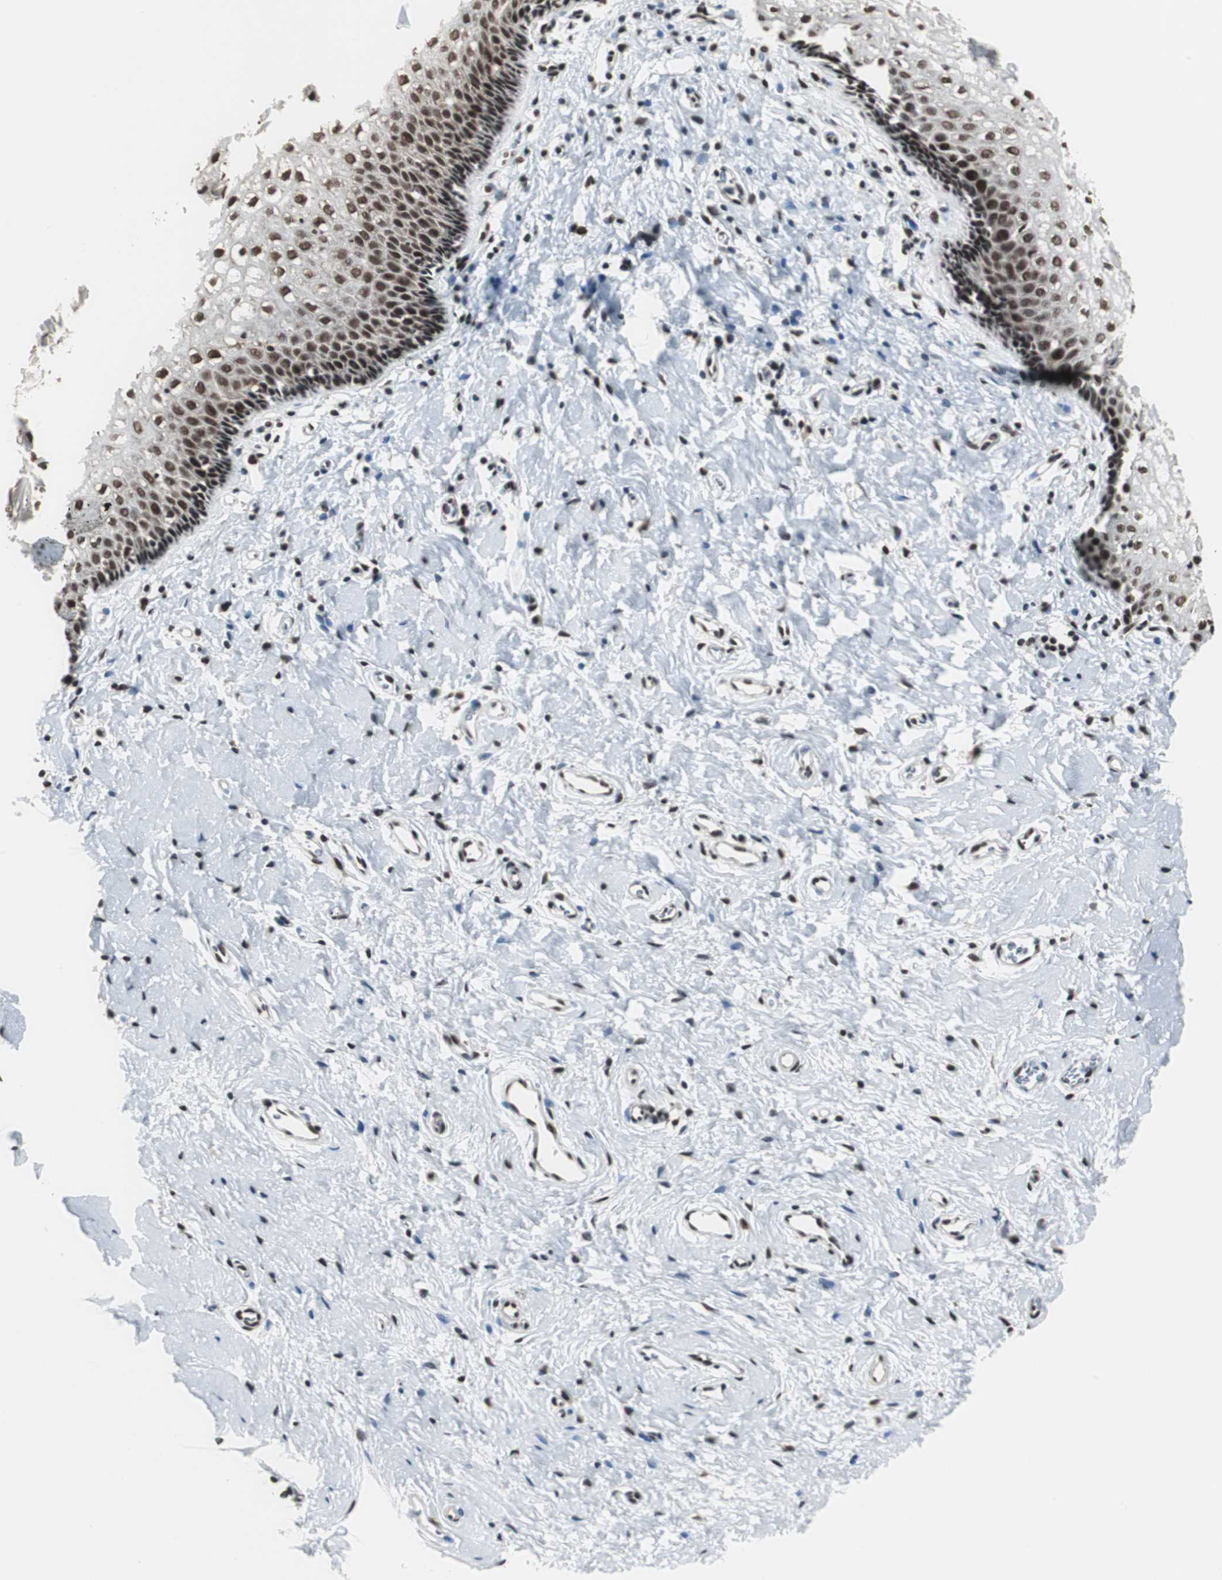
{"staining": {"intensity": "strong", "quantity": ">75%", "location": "nuclear"}, "tissue": "vagina", "cell_type": "Squamous epithelial cells", "image_type": "normal", "snomed": [{"axis": "morphology", "description": "Normal tissue, NOS"}, {"axis": "topography", "description": "Soft tissue"}, {"axis": "topography", "description": "Vagina"}], "caption": "Strong nuclear protein expression is identified in about >75% of squamous epithelial cells in vagina.", "gene": "CDK9", "patient": {"sex": "female", "age": 61}}